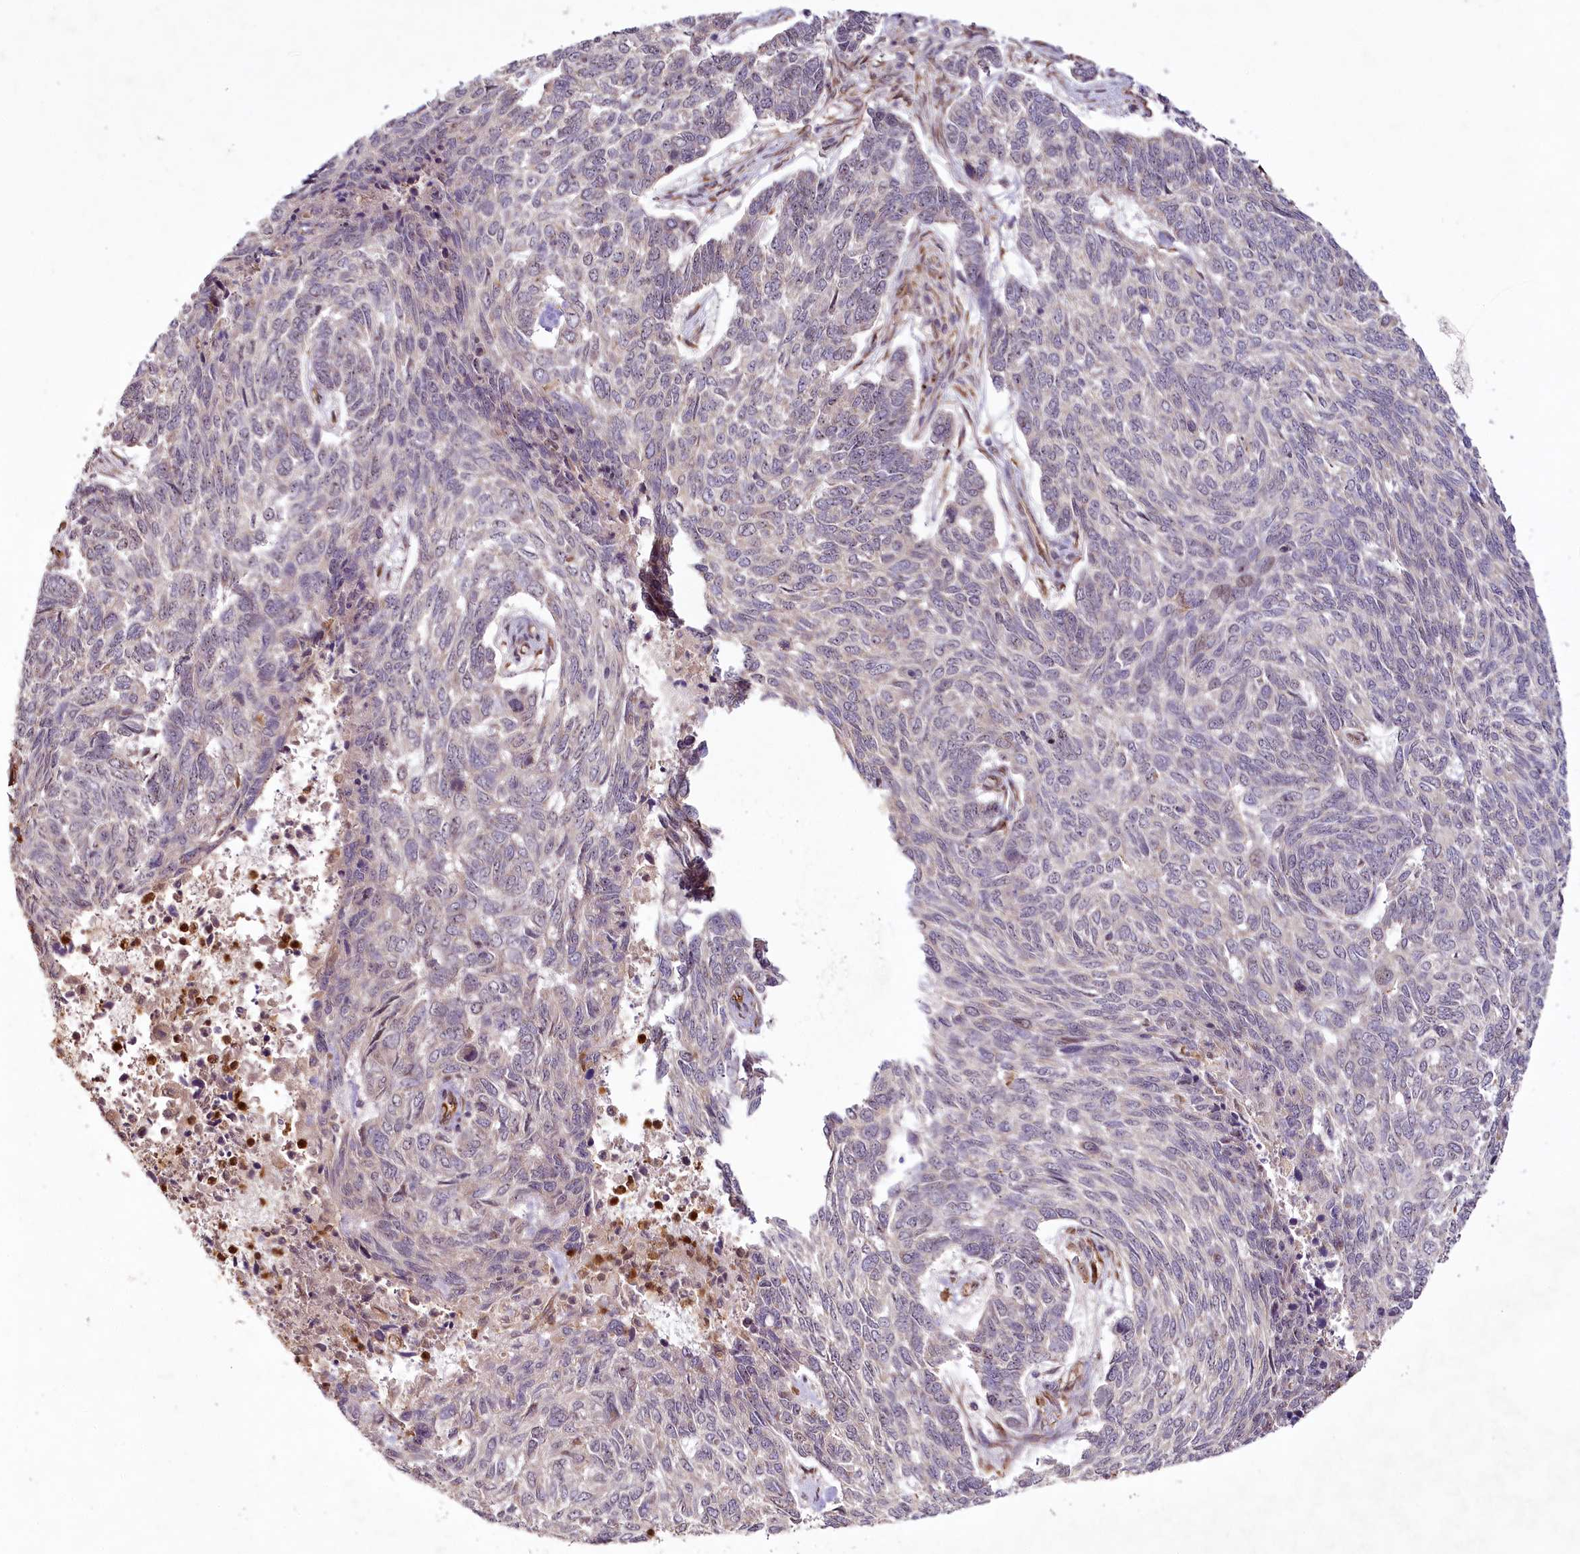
{"staining": {"intensity": "negative", "quantity": "none", "location": "none"}, "tissue": "skin cancer", "cell_type": "Tumor cells", "image_type": "cancer", "snomed": [{"axis": "morphology", "description": "Basal cell carcinoma"}, {"axis": "topography", "description": "Skin"}], "caption": "The IHC photomicrograph has no significant expression in tumor cells of basal cell carcinoma (skin) tissue. (Stains: DAB (3,3'-diaminobenzidine) immunohistochemistry with hematoxylin counter stain, Microscopy: brightfield microscopy at high magnification).", "gene": "ALKBH8", "patient": {"sex": "female", "age": 65}}